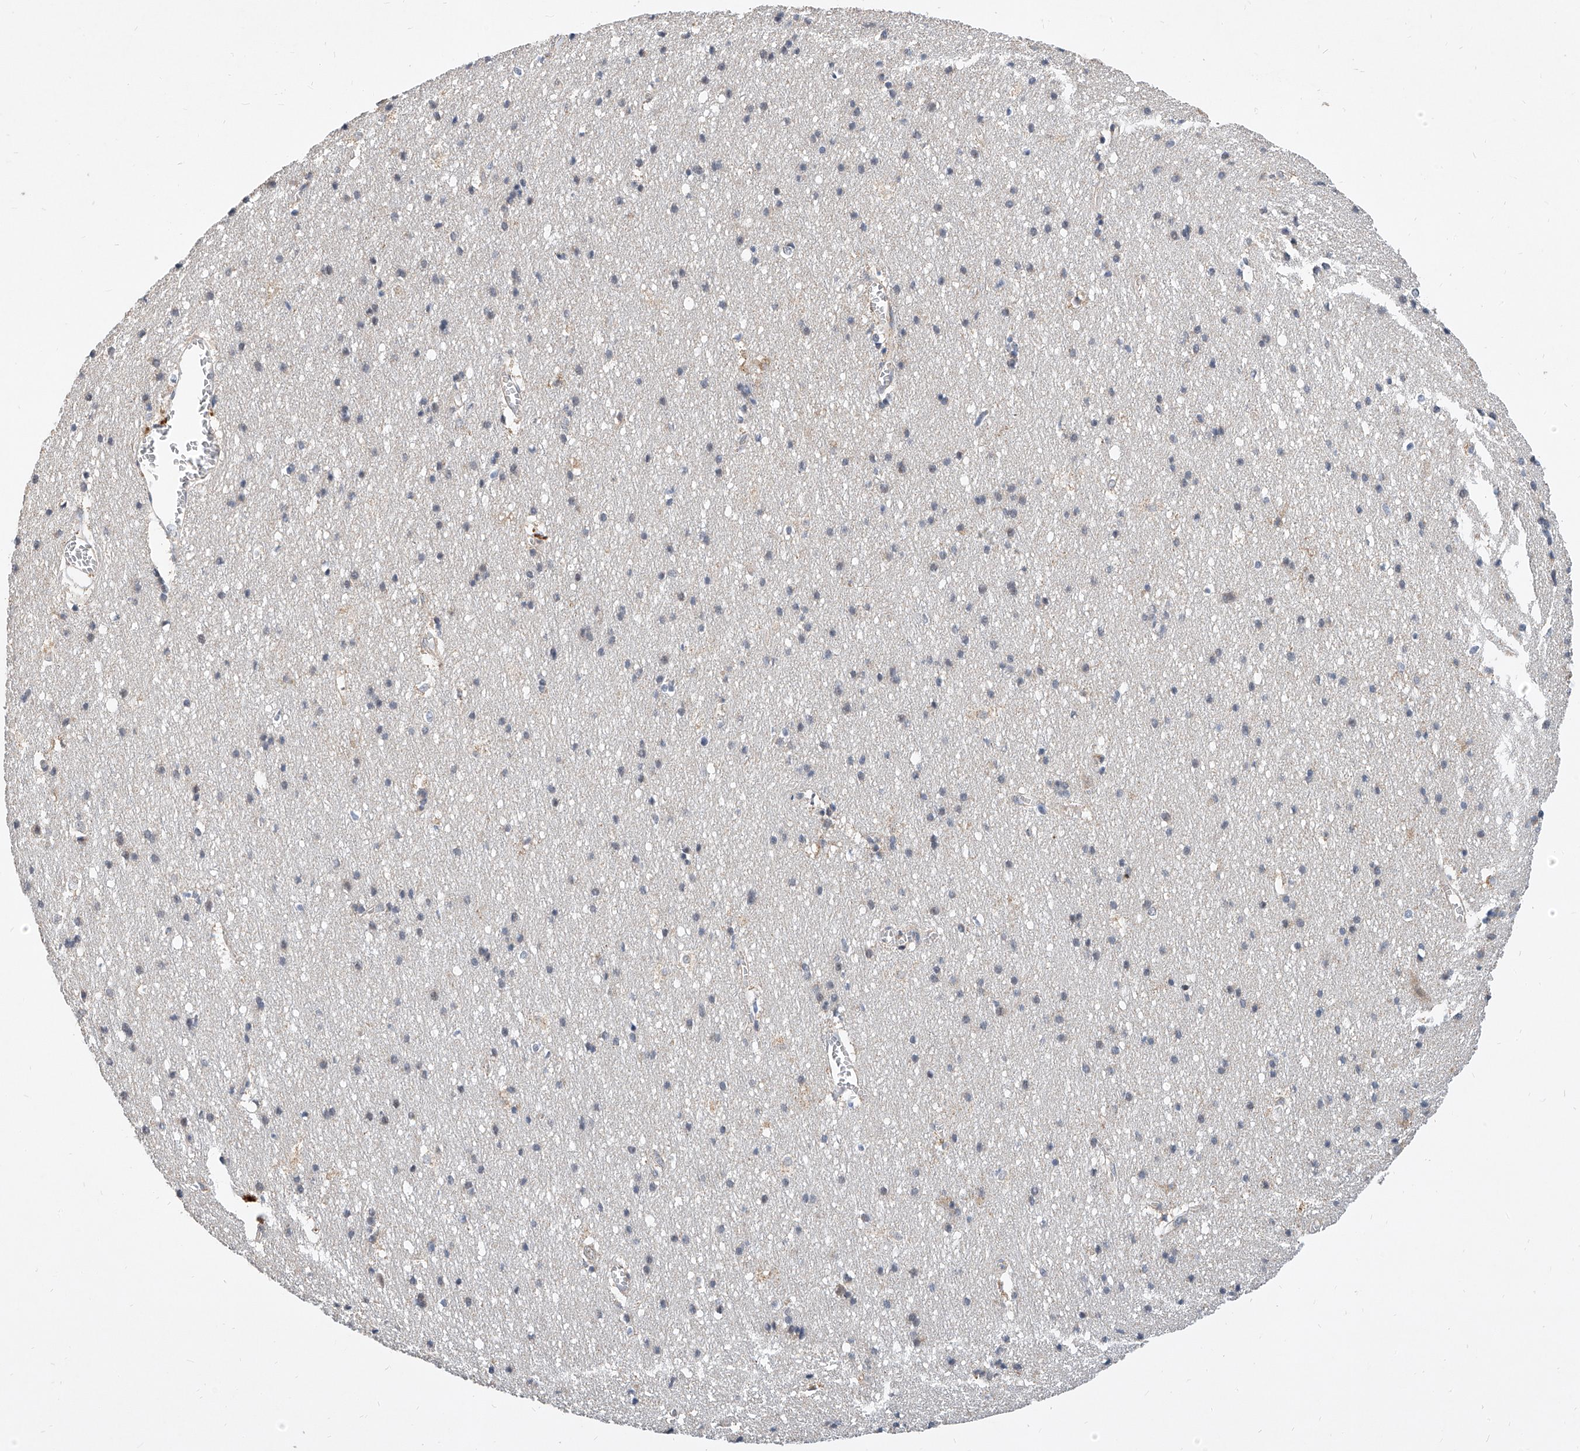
{"staining": {"intensity": "negative", "quantity": "none", "location": "none"}, "tissue": "cerebral cortex", "cell_type": "Endothelial cells", "image_type": "normal", "snomed": [{"axis": "morphology", "description": "Normal tissue, NOS"}, {"axis": "topography", "description": "Cerebral cortex"}], "caption": "This is an IHC image of normal human cerebral cortex. There is no positivity in endothelial cells.", "gene": "MFSD4B", "patient": {"sex": "male", "age": 54}}